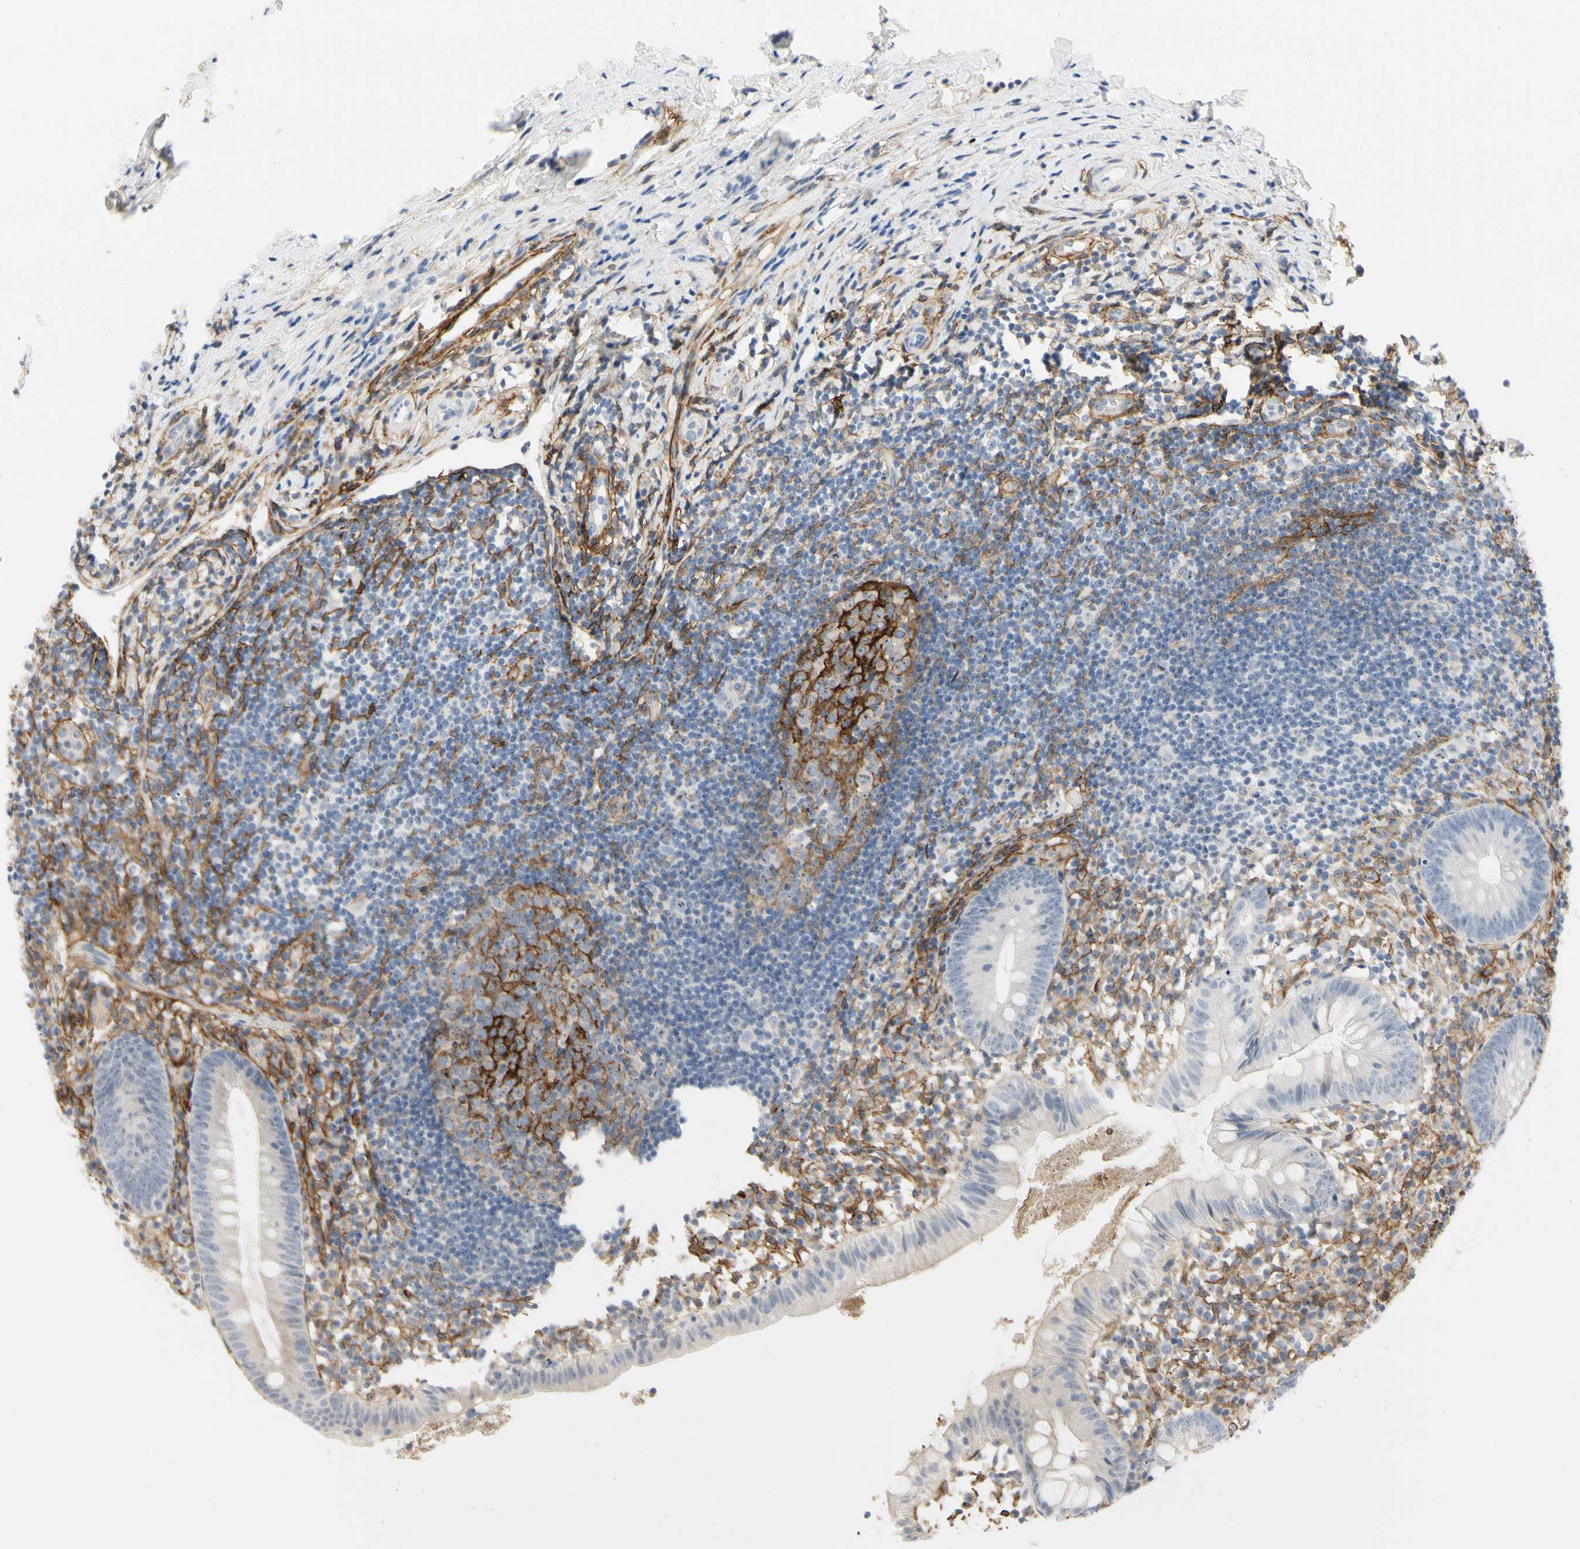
{"staining": {"intensity": "negative", "quantity": "none", "location": "none"}, "tissue": "appendix", "cell_type": "Glandular cells", "image_type": "normal", "snomed": [{"axis": "morphology", "description": "Normal tissue, NOS"}, {"axis": "topography", "description": "Appendix"}], "caption": "Immunohistochemistry of normal human appendix displays no expression in glandular cells.", "gene": "GGT5", "patient": {"sex": "female", "age": 20}}